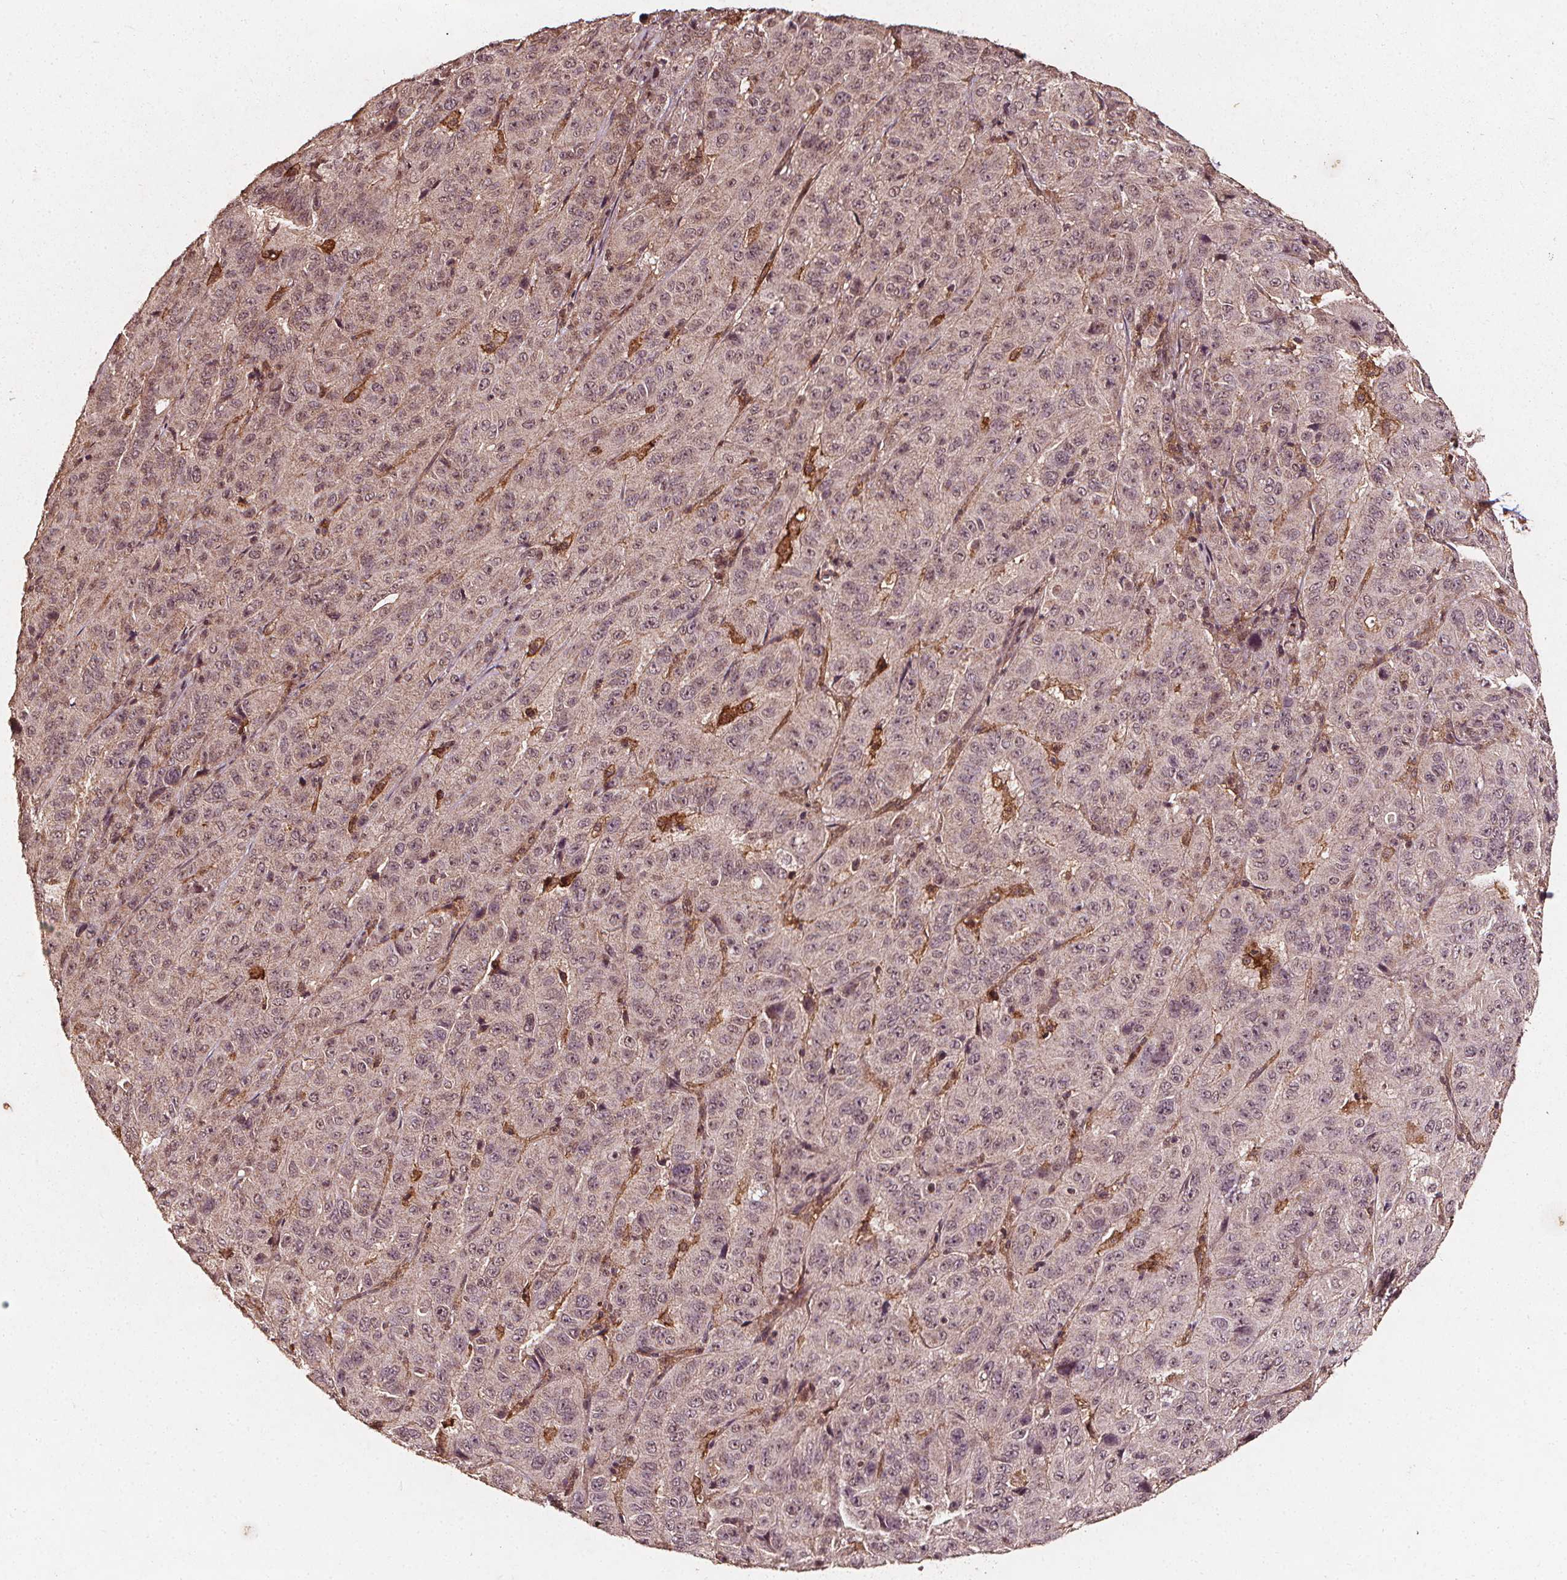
{"staining": {"intensity": "weak", "quantity": "<25%", "location": "cytoplasmic/membranous"}, "tissue": "pancreatic cancer", "cell_type": "Tumor cells", "image_type": "cancer", "snomed": [{"axis": "morphology", "description": "Adenocarcinoma, NOS"}, {"axis": "topography", "description": "Pancreas"}], "caption": "Immunohistochemical staining of human adenocarcinoma (pancreatic) shows no significant positivity in tumor cells. Nuclei are stained in blue.", "gene": "ABCA1", "patient": {"sex": "male", "age": 63}}